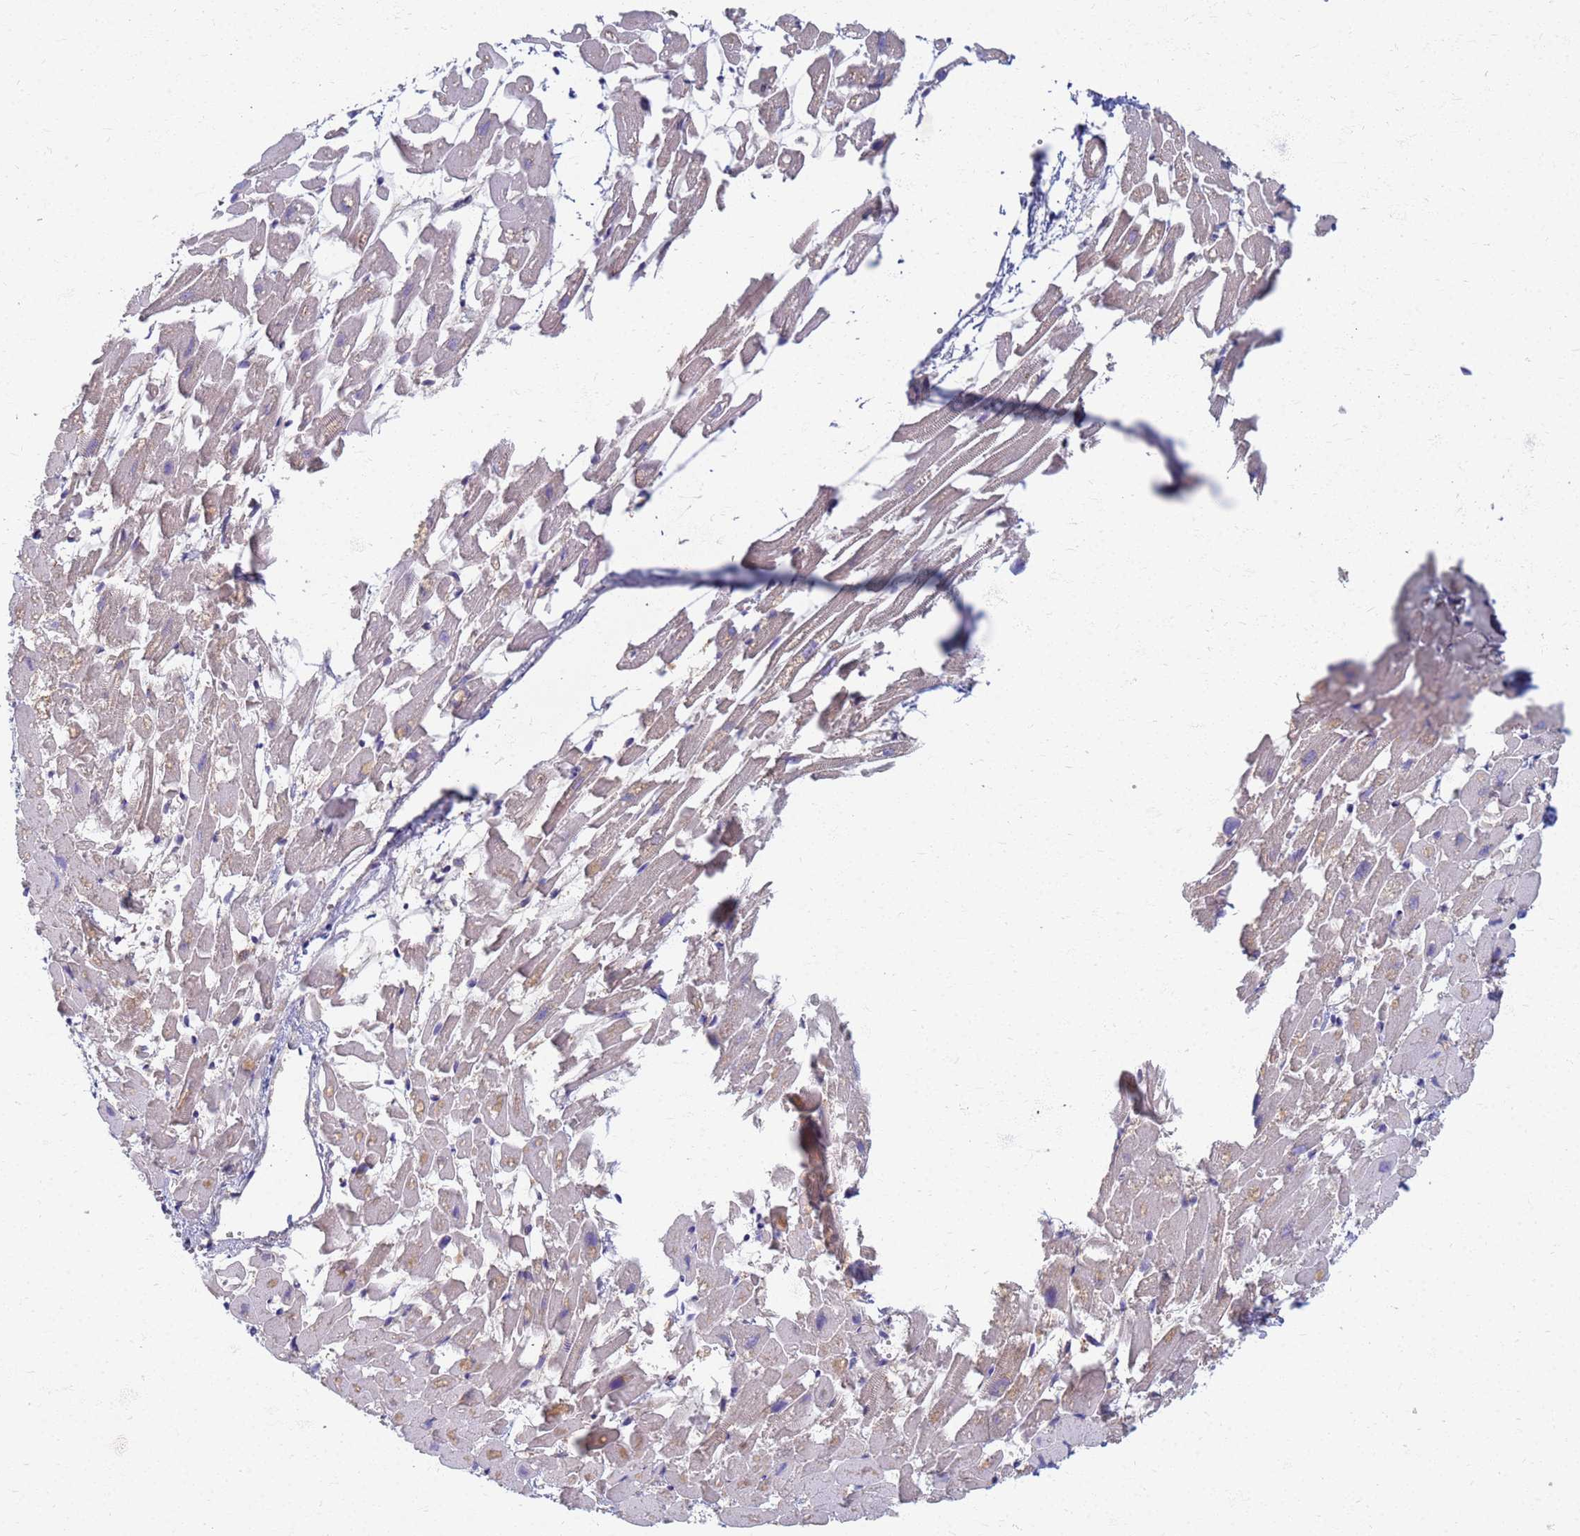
{"staining": {"intensity": "negative", "quantity": "none", "location": "none"}, "tissue": "heart muscle", "cell_type": "Cardiomyocytes", "image_type": "normal", "snomed": [{"axis": "morphology", "description": "Normal tissue, NOS"}, {"axis": "topography", "description": "Heart"}], "caption": "The histopathology image displays no significant expression in cardiomyocytes of heart muscle. The staining is performed using DAB brown chromogen with nuclei counter-stained in using hematoxylin.", "gene": "EEA1", "patient": {"sex": "female", "age": 64}}